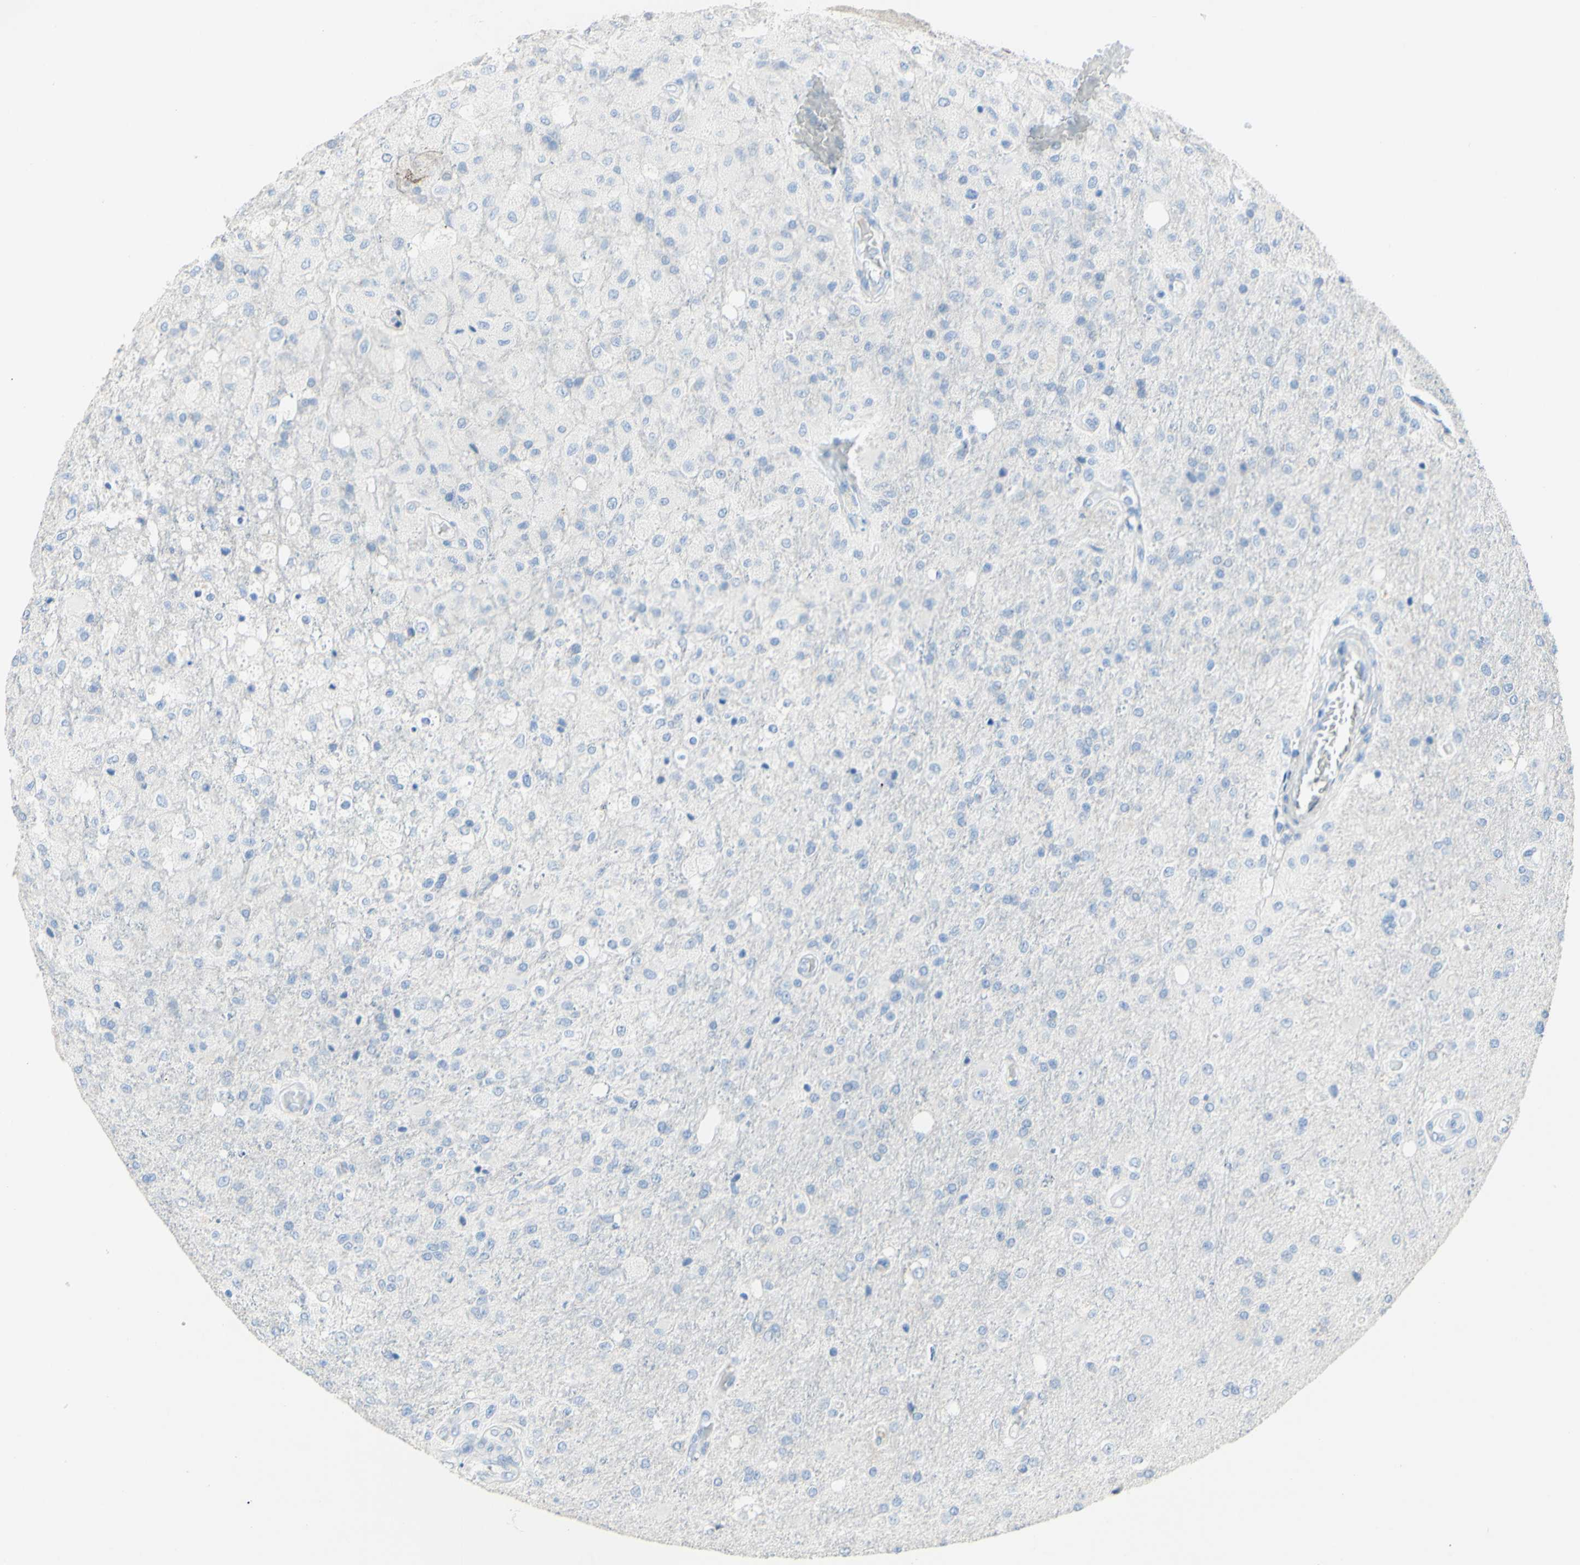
{"staining": {"intensity": "negative", "quantity": "none", "location": "none"}, "tissue": "glioma", "cell_type": "Tumor cells", "image_type": "cancer", "snomed": [{"axis": "morphology", "description": "Normal tissue, NOS"}, {"axis": "morphology", "description": "Glioma, malignant, High grade"}, {"axis": "topography", "description": "Cerebral cortex"}], "caption": "A micrograph of human glioma is negative for staining in tumor cells.", "gene": "DSC2", "patient": {"sex": "male", "age": 77}}